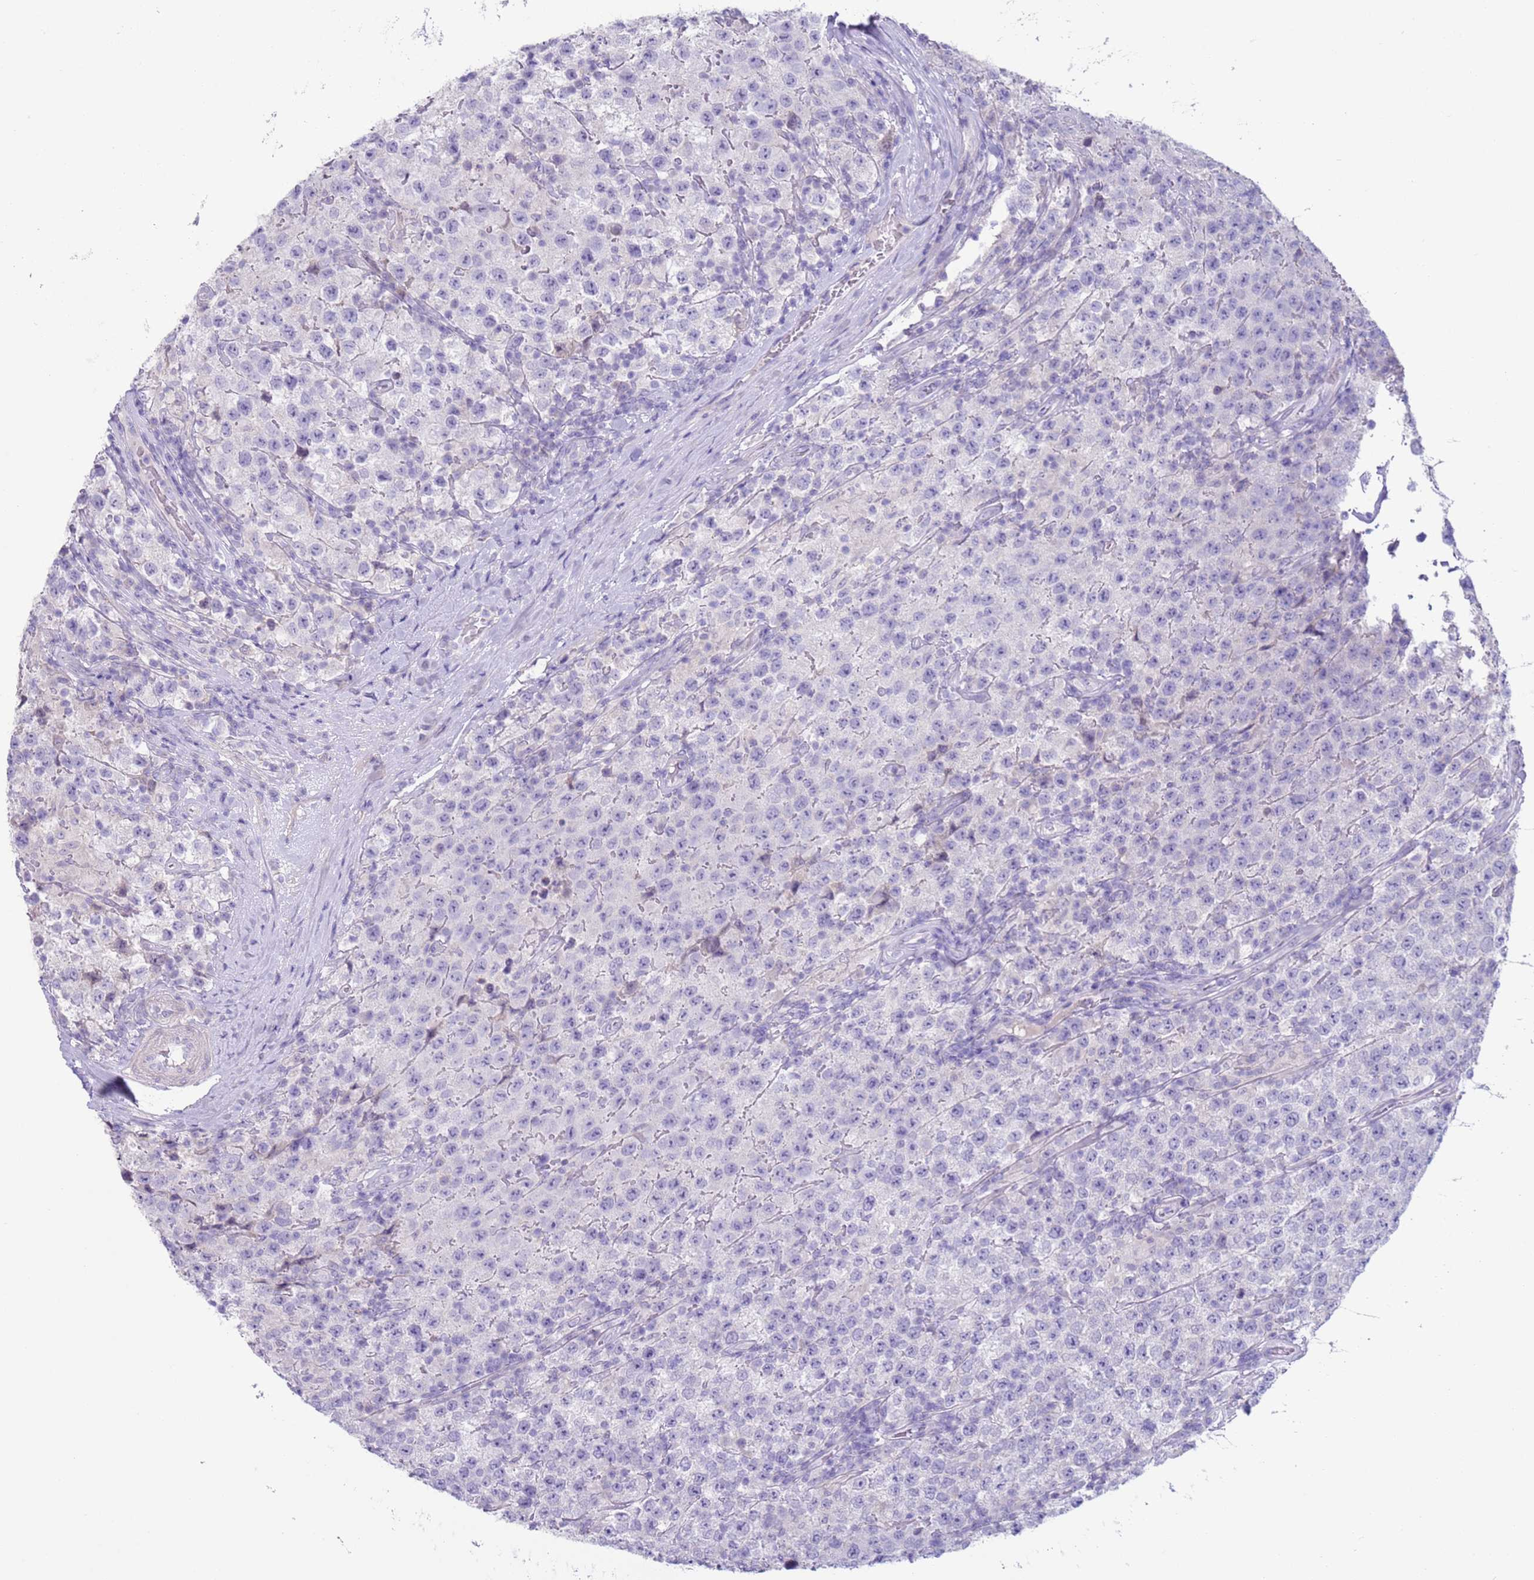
{"staining": {"intensity": "negative", "quantity": "none", "location": "none"}, "tissue": "testis cancer", "cell_type": "Tumor cells", "image_type": "cancer", "snomed": [{"axis": "morphology", "description": "Seminoma, NOS"}, {"axis": "morphology", "description": "Carcinoma, Embryonal, NOS"}, {"axis": "topography", "description": "Testis"}], "caption": "Testis cancer (seminoma) stained for a protein using immunohistochemistry (IHC) displays no staining tumor cells.", "gene": "NPAP1", "patient": {"sex": "male", "age": 41}}